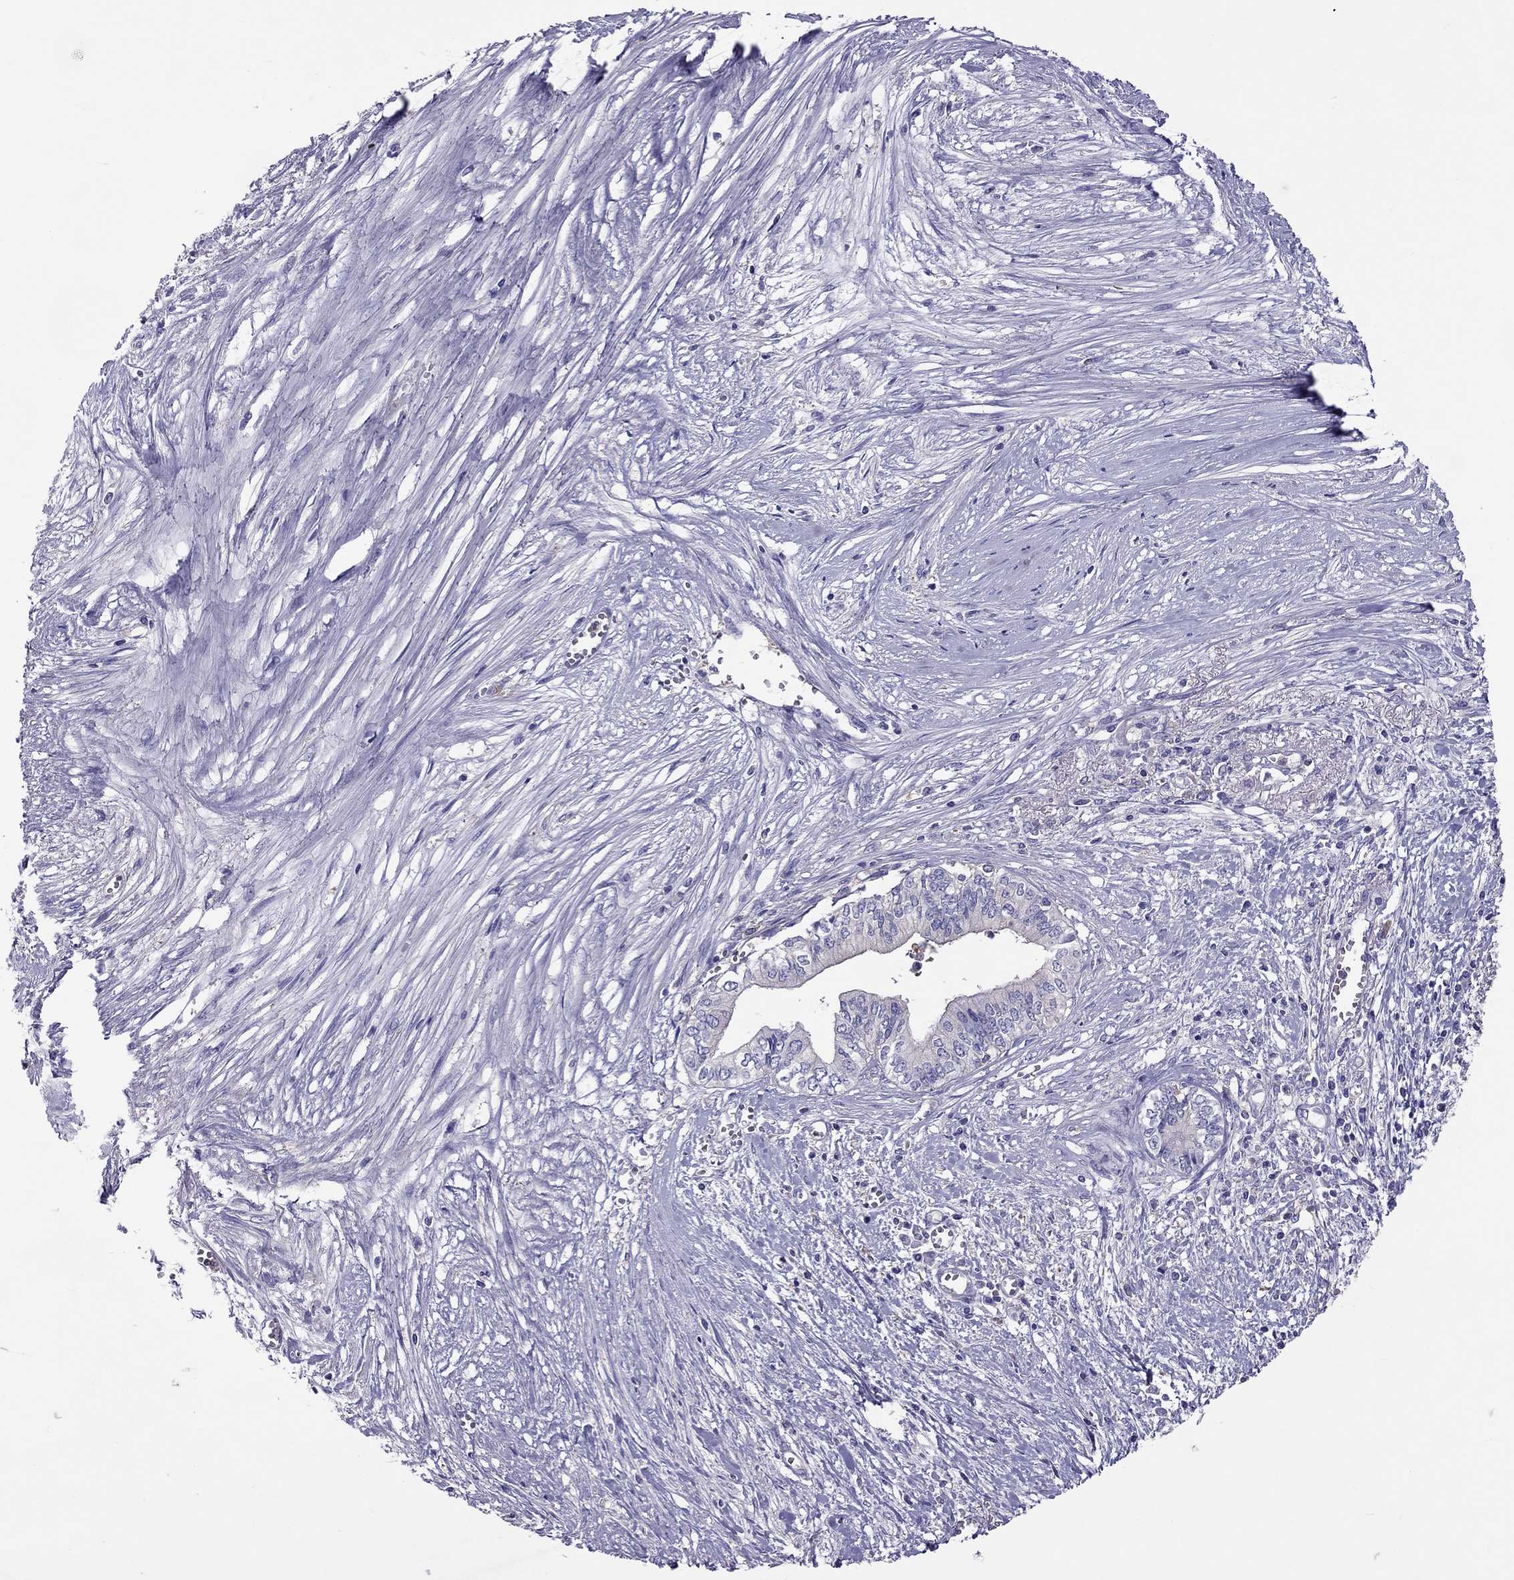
{"staining": {"intensity": "negative", "quantity": "none", "location": "none"}, "tissue": "pancreatic cancer", "cell_type": "Tumor cells", "image_type": "cancer", "snomed": [{"axis": "morphology", "description": "Adenocarcinoma, NOS"}, {"axis": "topography", "description": "Pancreas"}], "caption": "Photomicrograph shows no significant protein expression in tumor cells of pancreatic adenocarcinoma.", "gene": "TEX22", "patient": {"sex": "female", "age": 61}}